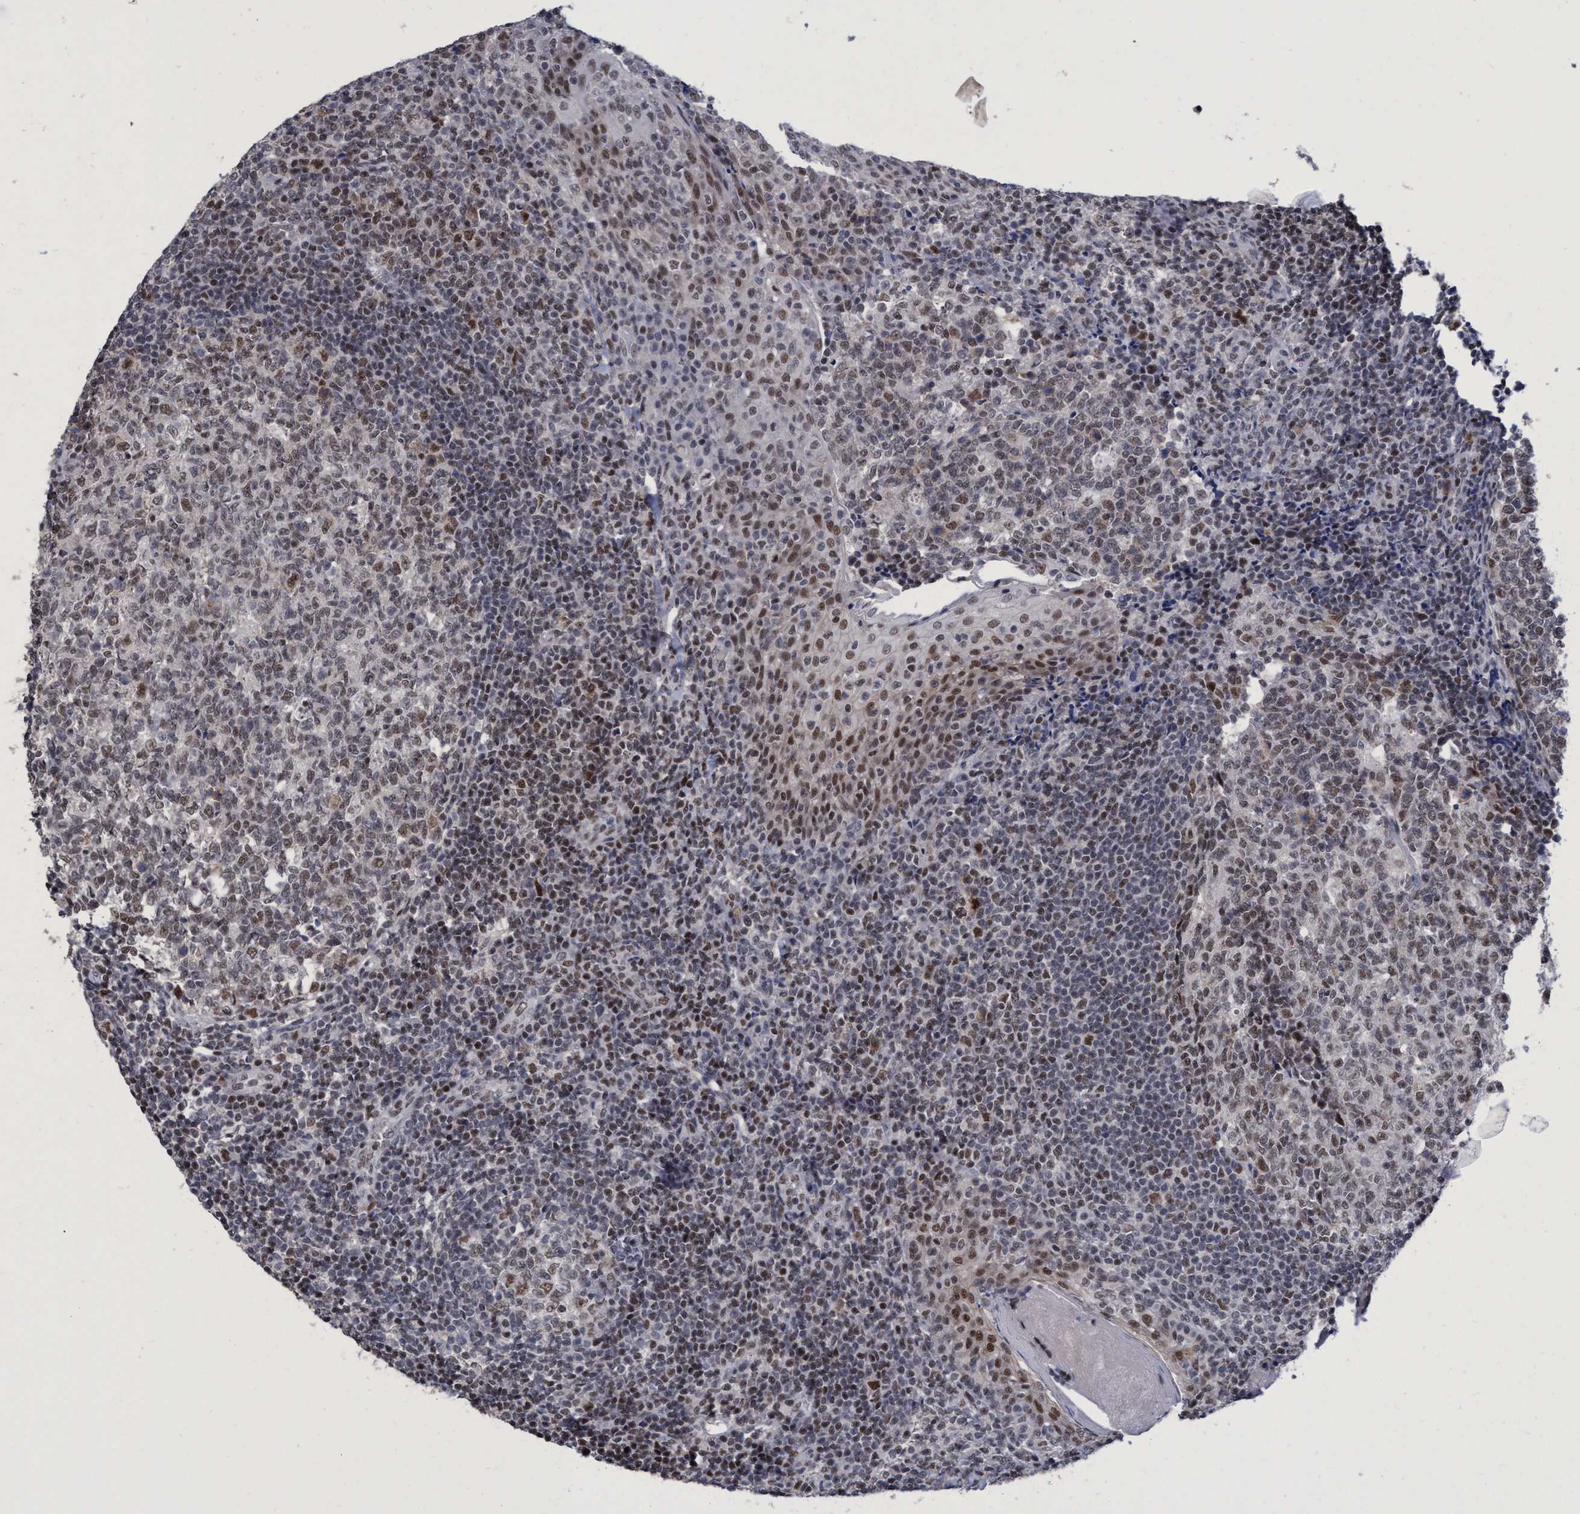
{"staining": {"intensity": "moderate", "quantity": "25%-75%", "location": "nuclear"}, "tissue": "tonsil", "cell_type": "Germinal center cells", "image_type": "normal", "snomed": [{"axis": "morphology", "description": "Normal tissue, NOS"}, {"axis": "topography", "description": "Tonsil"}], "caption": "Immunohistochemical staining of unremarkable tonsil exhibits medium levels of moderate nuclear staining in approximately 25%-75% of germinal center cells. Immunohistochemistry (ihc) stains the protein of interest in brown and the nuclei are stained blue.", "gene": "C9orf78", "patient": {"sex": "female", "age": 19}}